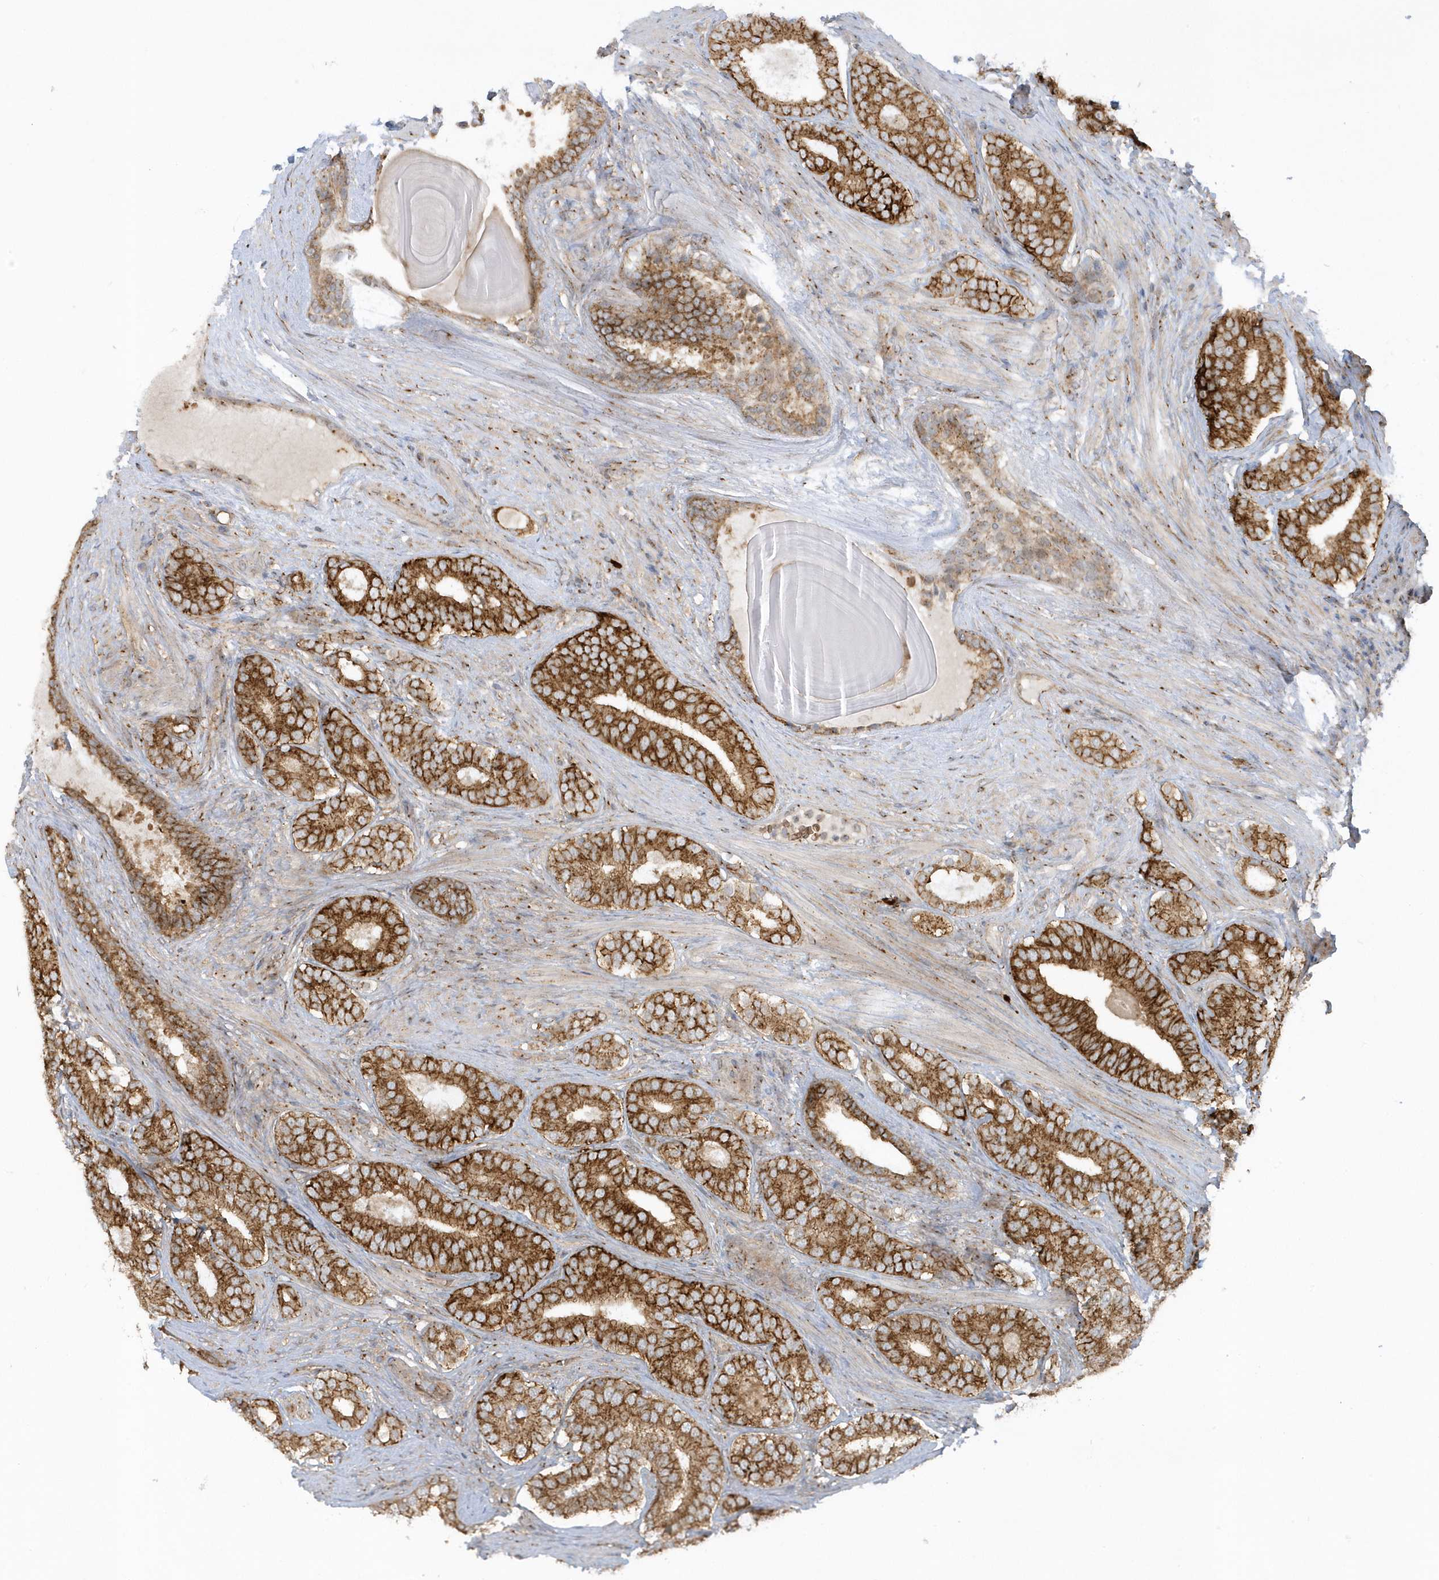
{"staining": {"intensity": "strong", "quantity": ">75%", "location": "cytoplasmic/membranous"}, "tissue": "prostate cancer", "cell_type": "Tumor cells", "image_type": "cancer", "snomed": [{"axis": "morphology", "description": "Adenocarcinoma, High grade"}, {"axis": "topography", "description": "Prostate"}], "caption": "Immunohistochemical staining of human high-grade adenocarcinoma (prostate) demonstrates high levels of strong cytoplasmic/membranous protein staining in approximately >75% of tumor cells.", "gene": "RPP40", "patient": {"sex": "male", "age": 60}}